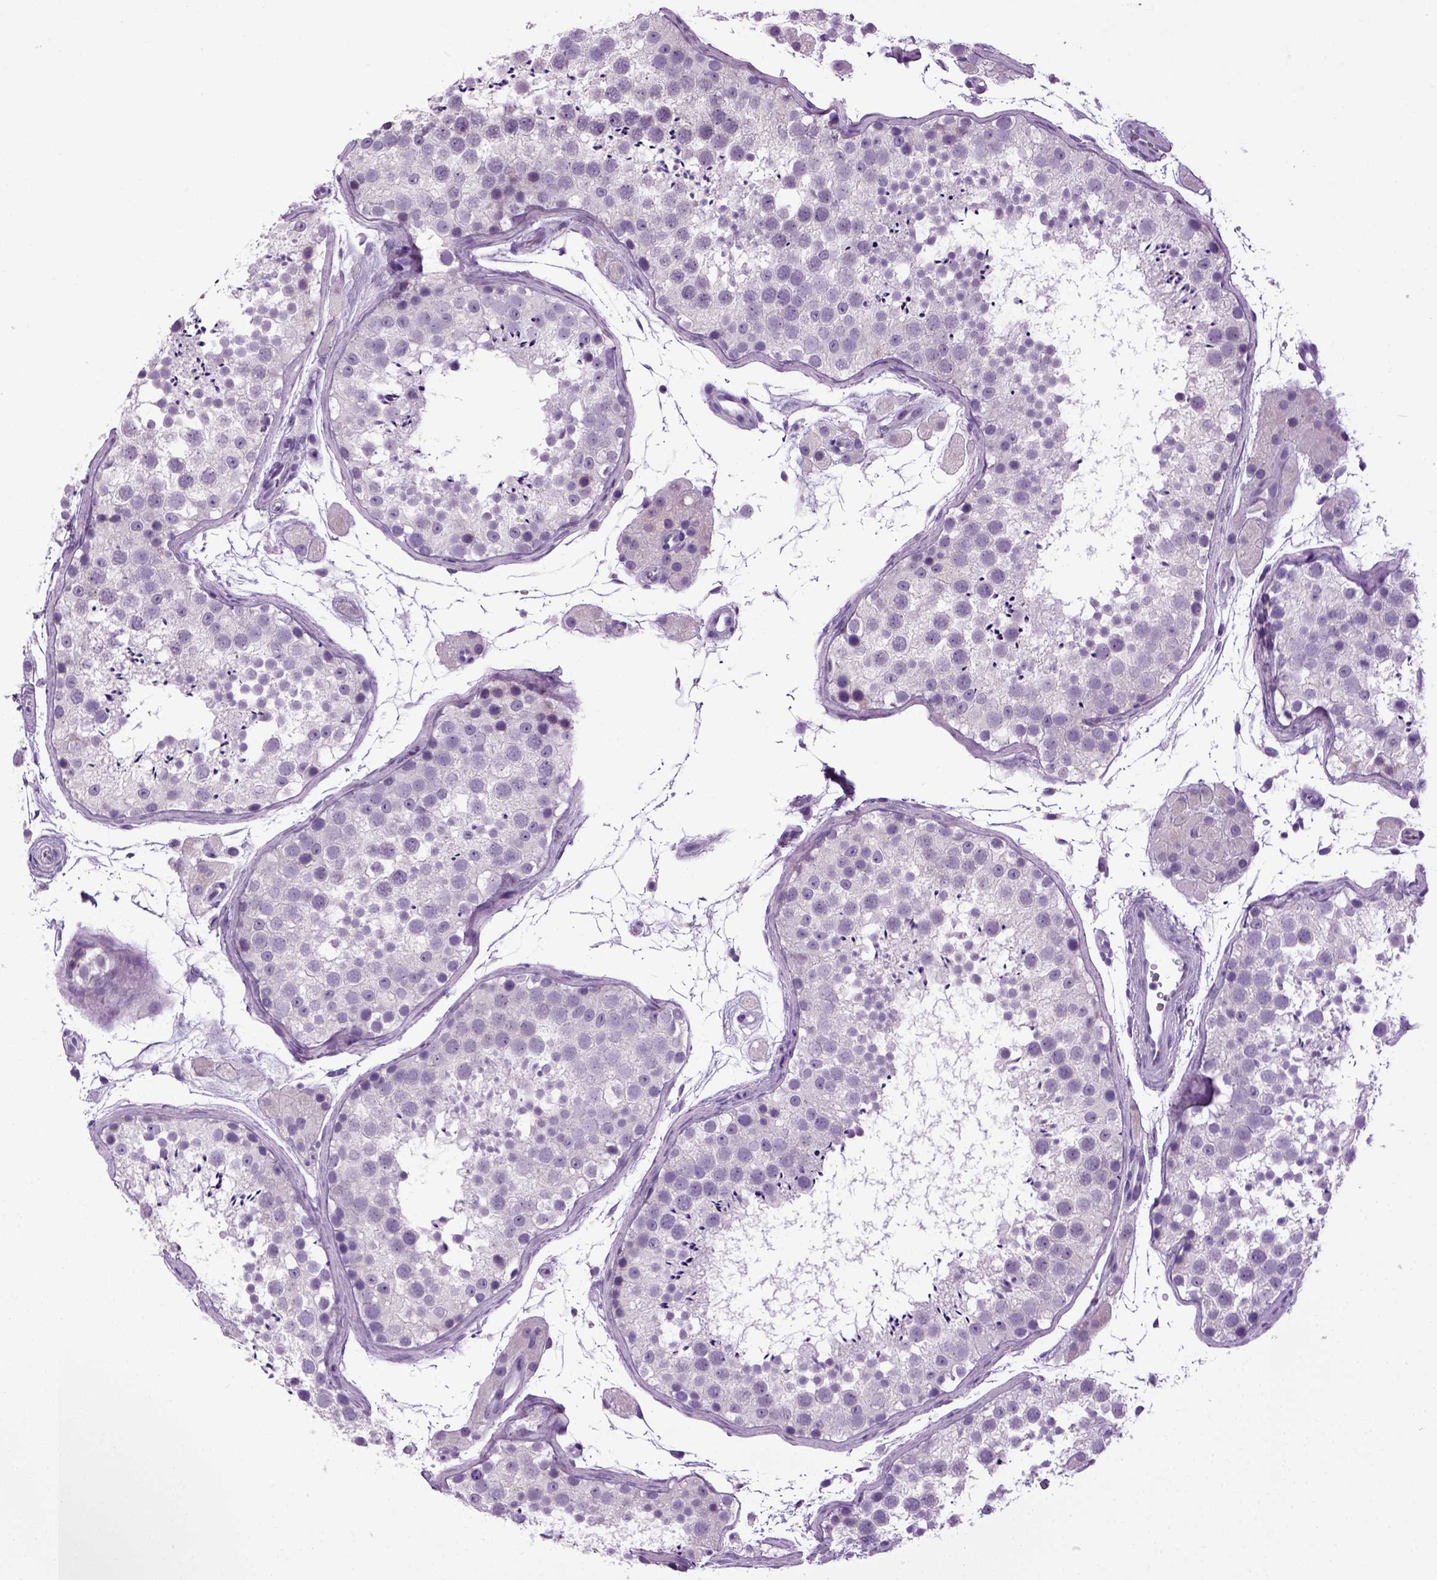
{"staining": {"intensity": "negative", "quantity": "none", "location": "none"}, "tissue": "testis", "cell_type": "Cells in seminiferous ducts", "image_type": "normal", "snomed": [{"axis": "morphology", "description": "Normal tissue, NOS"}, {"axis": "topography", "description": "Testis"}], "caption": "Immunohistochemistry histopathology image of normal testis: human testis stained with DAB shows no significant protein expression in cells in seminiferous ducts.", "gene": "HMCN2", "patient": {"sex": "male", "age": 41}}